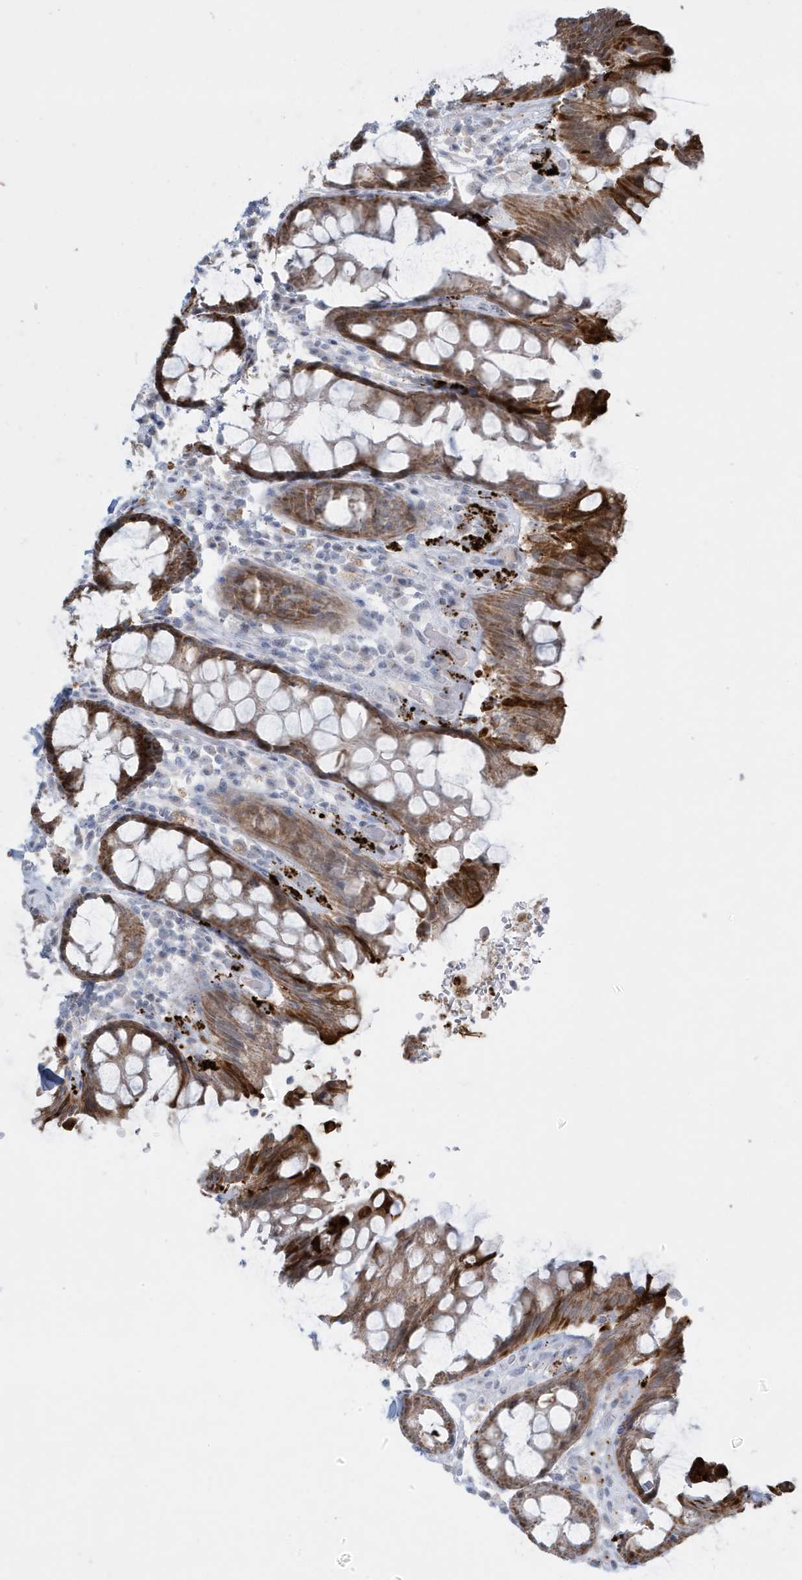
{"staining": {"intensity": "moderate", "quantity": ">75%", "location": "cytoplasmic/membranous"}, "tissue": "rectum", "cell_type": "Glandular cells", "image_type": "normal", "snomed": [{"axis": "morphology", "description": "Normal tissue, NOS"}, {"axis": "topography", "description": "Rectum"}], "caption": "Protein staining of benign rectum demonstrates moderate cytoplasmic/membranous positivity in about >75% of glandular cells. (Stains: DAB in brown, nuclei in blue, Microscopy: brightfield microscopy at high magnification).", "gene": "FNDC1", "patient": {"sex": "male", "age": 64}}